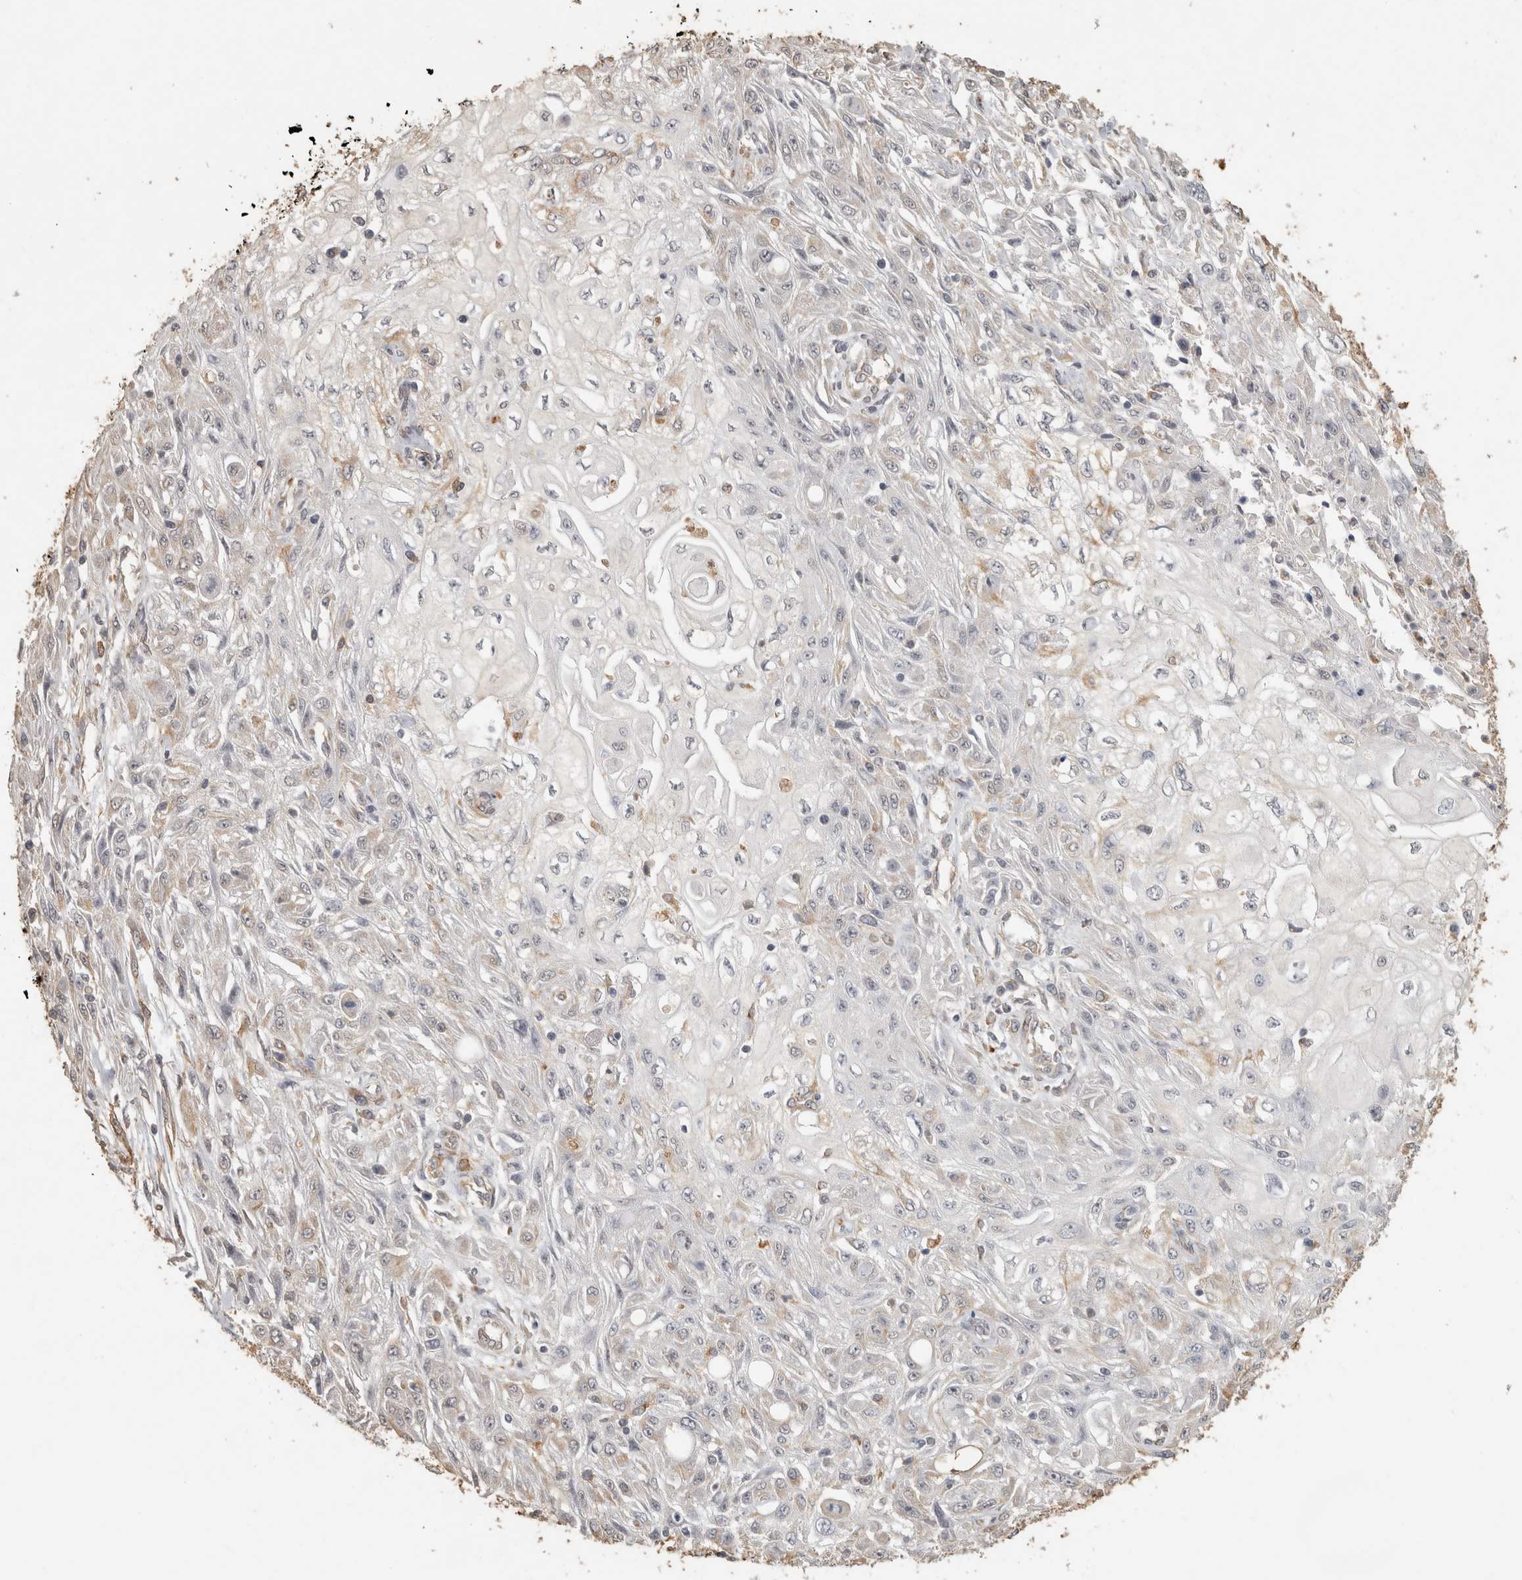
{"staining": {"intensity": "weak", "quantity": "<25%", "location": "cytoplasmic/membranous"}, "tissue": "skin cancer", "cell_type": "Tumor cells", "image_type": "cancer", "snomed": [{"axis": "morphology", "description": "Squamous cell carcinoma, NOS"}, {"axis": "morphology", "description": "Squamous cell carcinoma, metastatic, NOS"}, {"axis": "topography", "description": "Skin"}, {"axis": "topography", "description": "Lymph node"}], "caption": "A micrograph of human metastatic squamous cell carcinoma (skin) is negative for staining in tumor cells.", "gene": "REPS2", "patient": {"sex": "male", "age": 75}}